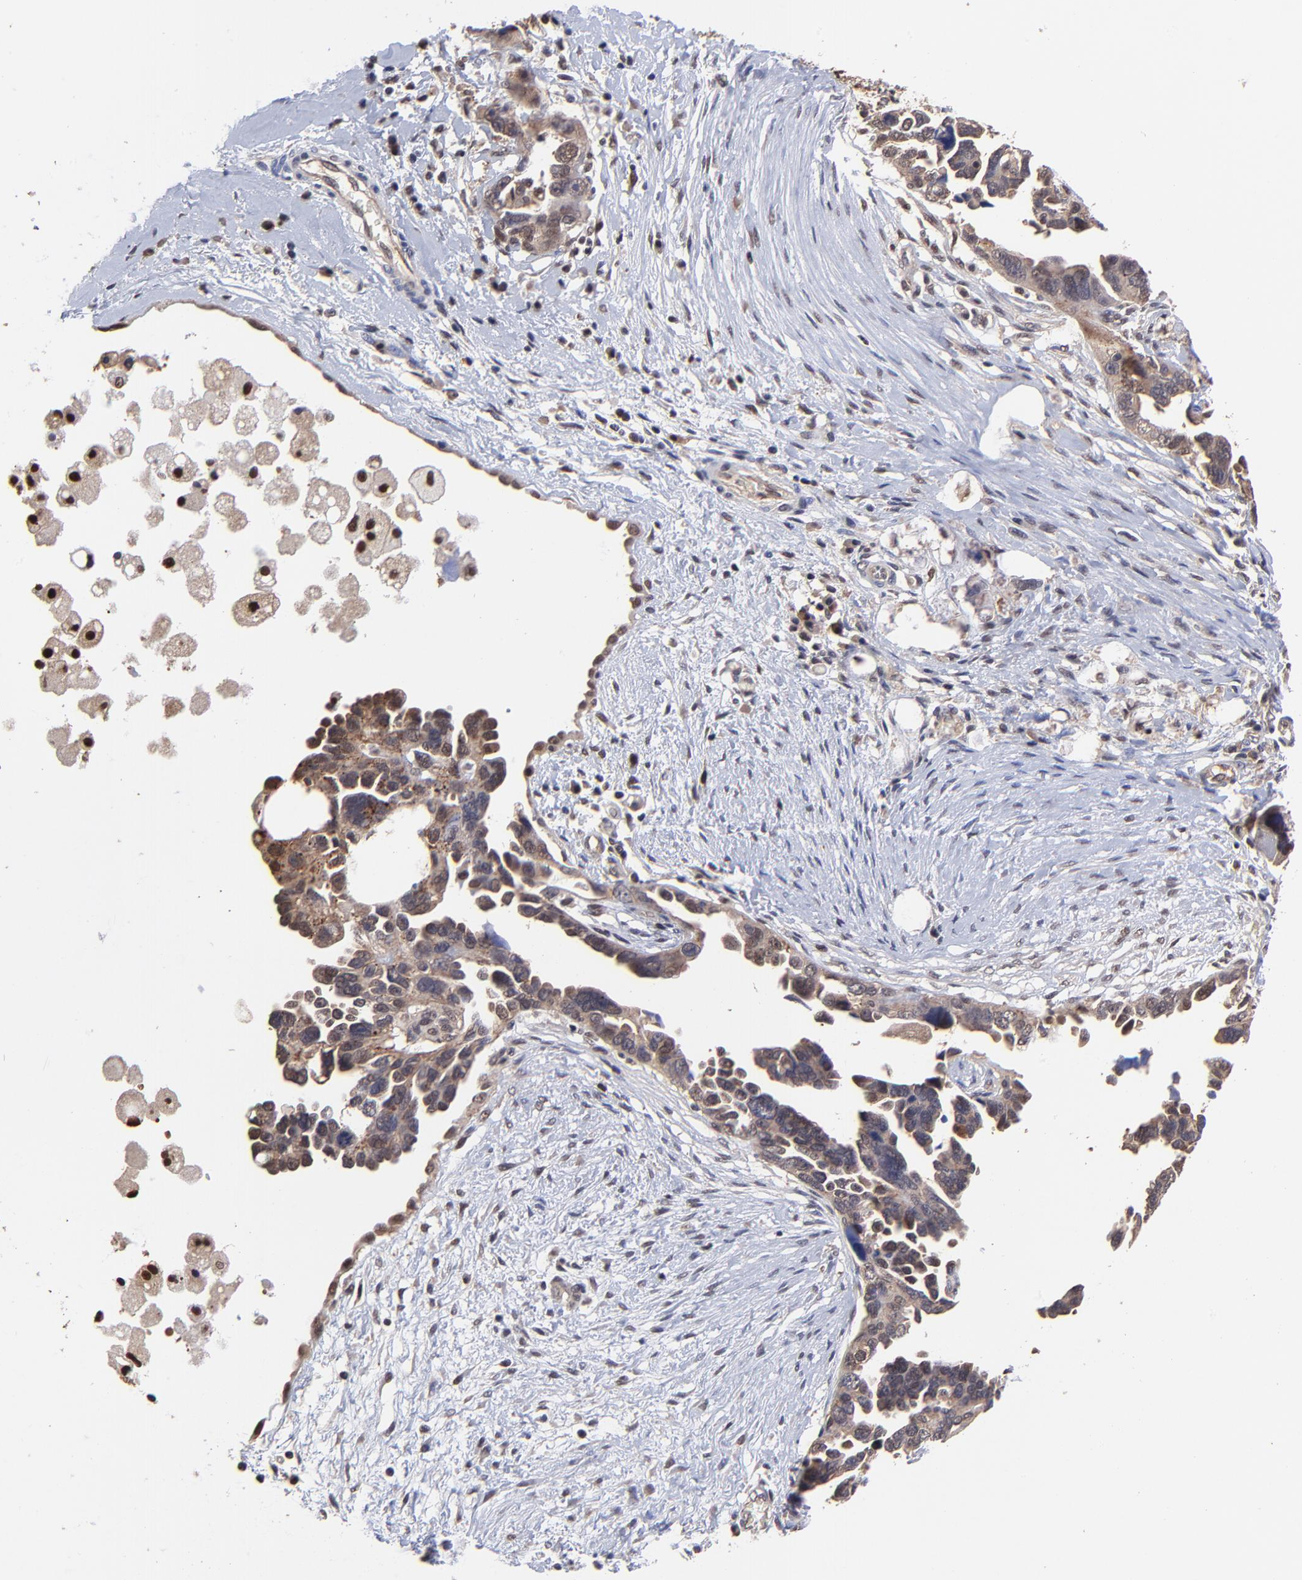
{"staining": {"intensity": "moderate", "quantity": "25%-75%", "location": "cytoplasmic/membranous"}, "tissue": "ovarian cancer", "cell_type": "Tumor cells", "image_type": "cancer", "snomed": [{"axis": "morphology", "description": "Cystadenocarcinoma, serous, NOS"}, {"axis": "topography", "description": "Ovary"}], "caption": "Tumor cells reveal medium levels of moderate cytoplasmic/membranous expression in approximately 25%-75% of cells in human ovarian cancer. (brown staining indicates protein expression, while blue staining denotes nuclei).", "gene": "PSMA6", "patient": {"sex": "female", "age": 63}}